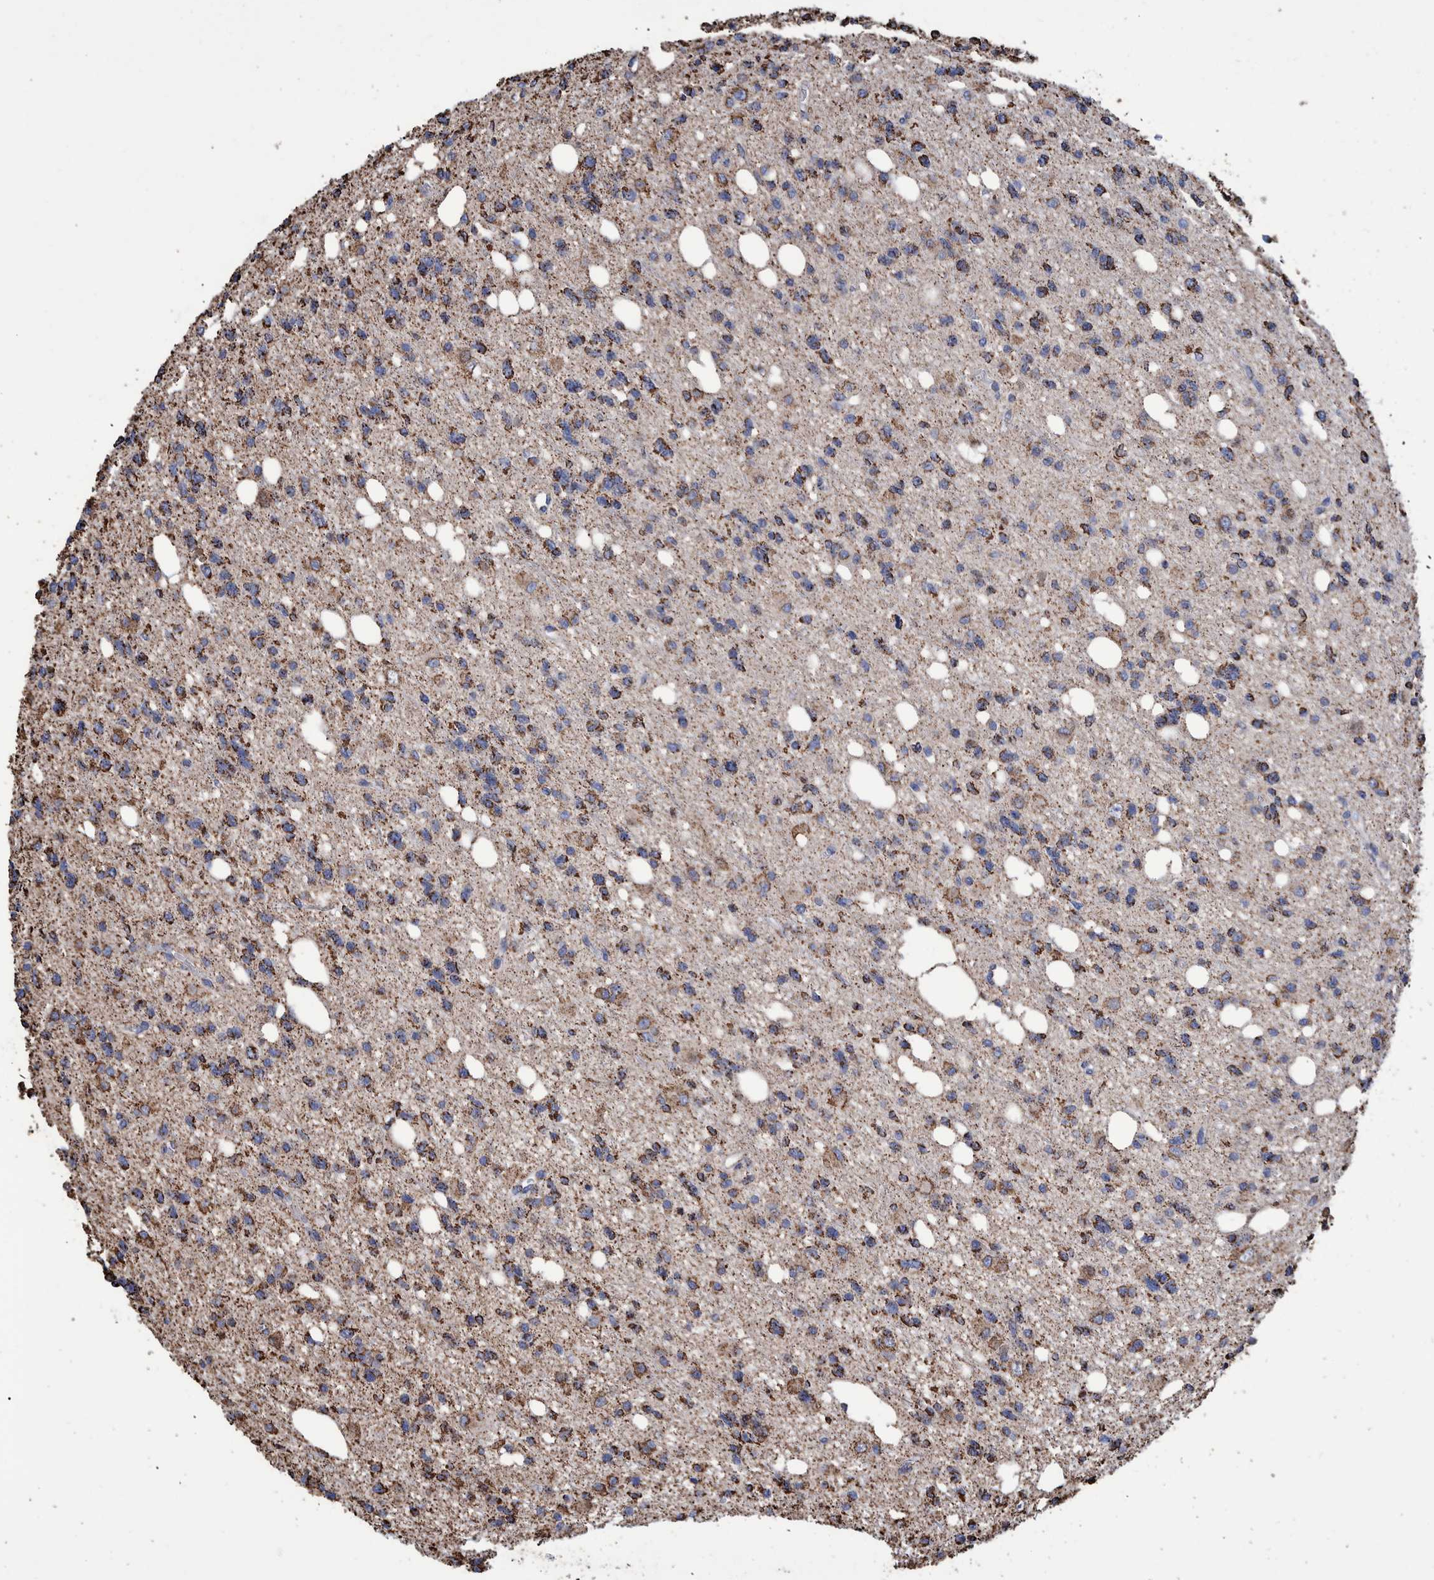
{"staining": {"intensity": "strong", "quantity": ">75%", "location": "cytoplasmic/membranous"}, "tissue": "glioma", "cell_type": "Tumor cells", "image_type": "cancer", "snomed": [{"axis": "morphology", "description": "Glioma, malignant, High grade"}, {"axis": "topography", "description": "Brain"}], "caption": "Strong cytoplasmic/membranous staining is present in approximately >75% of tumor cells in malignant glioma (high-grade).", "gene": "VPS26C", "patient": {"sex": "female", "age": 62}}